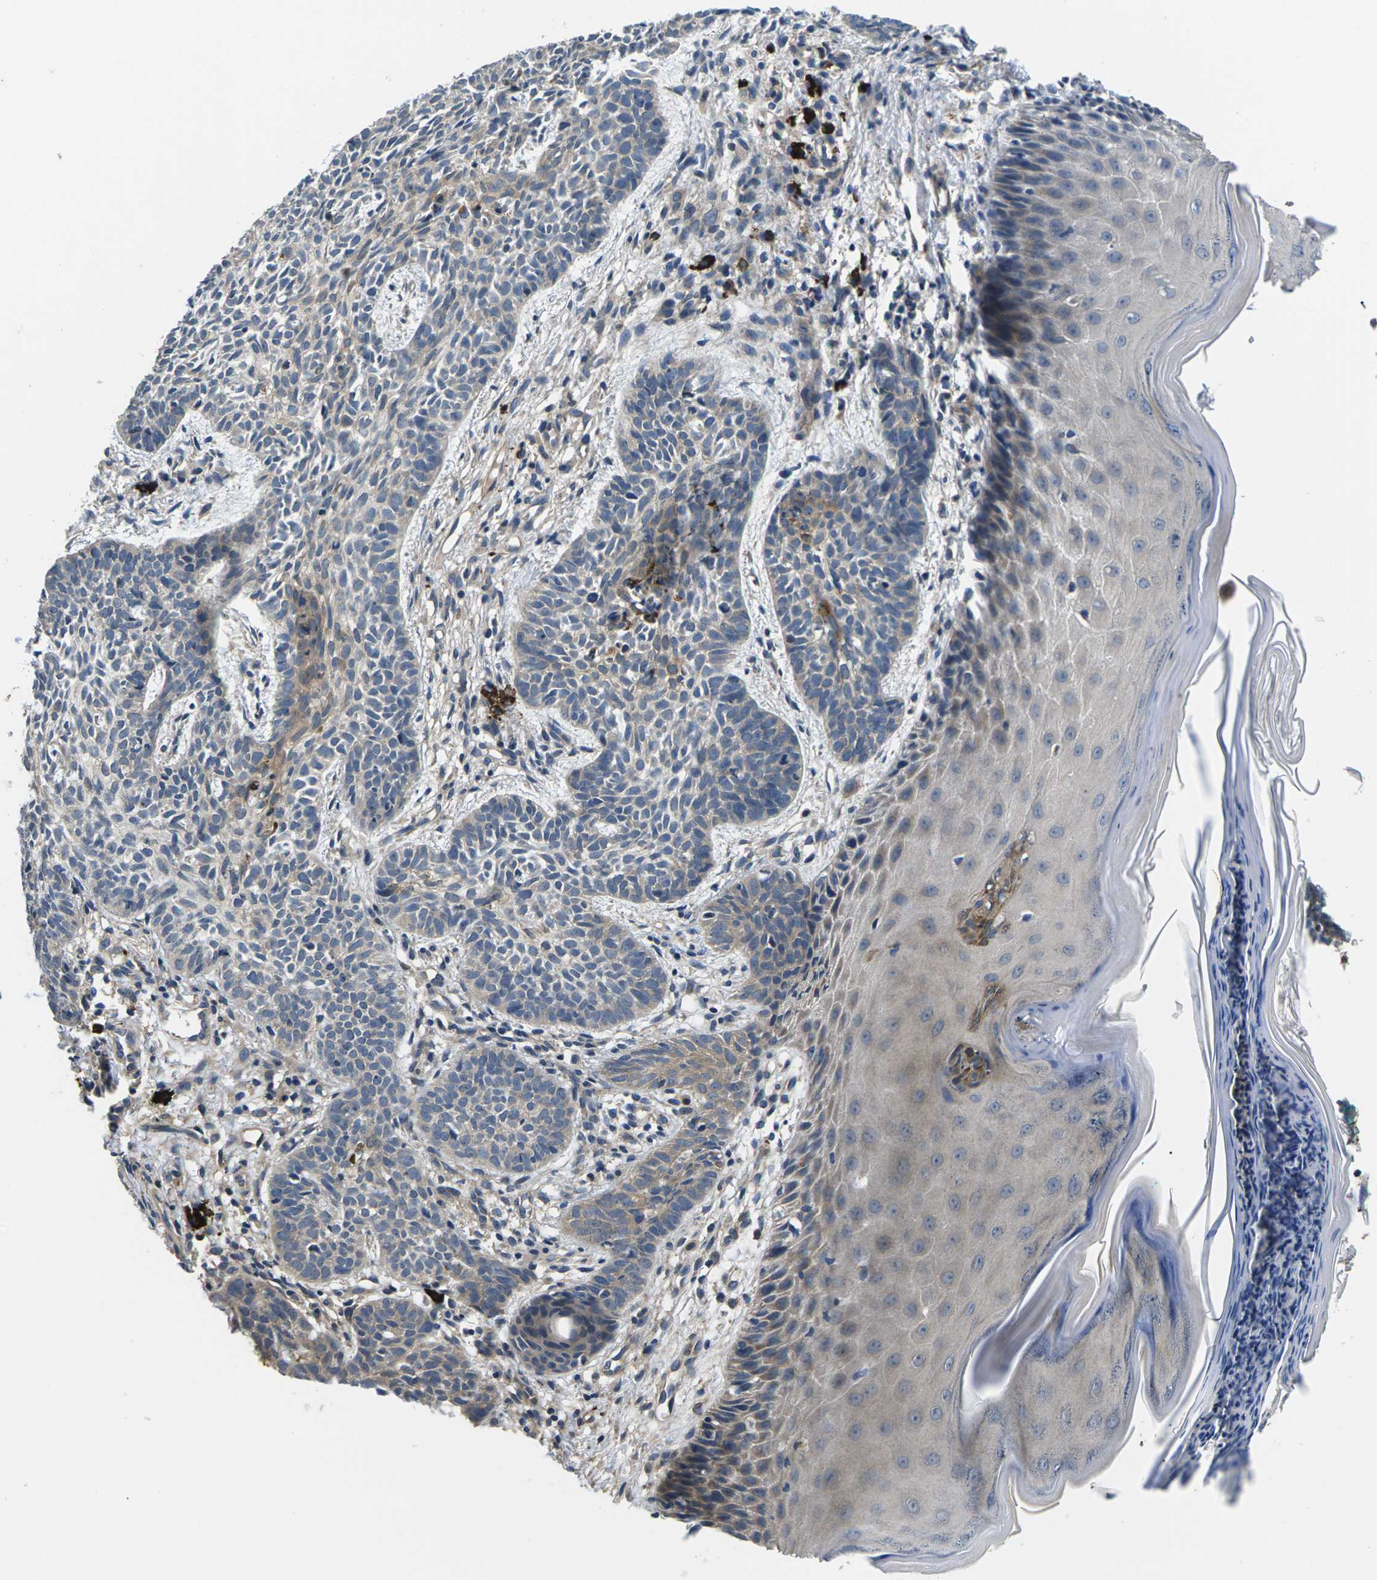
{"staining": {"intensity": "weak", "quantity": "<25%", "location": "cytoplasmic/membranous"}, "tissue": "skin cancer", "cell_type": "Tumor cells", "image_type": "cancer", "snomed": [{"axis": "morphology", "description": "Basal cell carcinoma"}, {"axis": "topography", "description": "Skin"}], "caption": "Skin basal cell carcinoma stained for a protein using immunohistochemistry displays no staining tumor cells.", "gene": "PLCE1", "patient": {"sex": "male", "age": 60}}